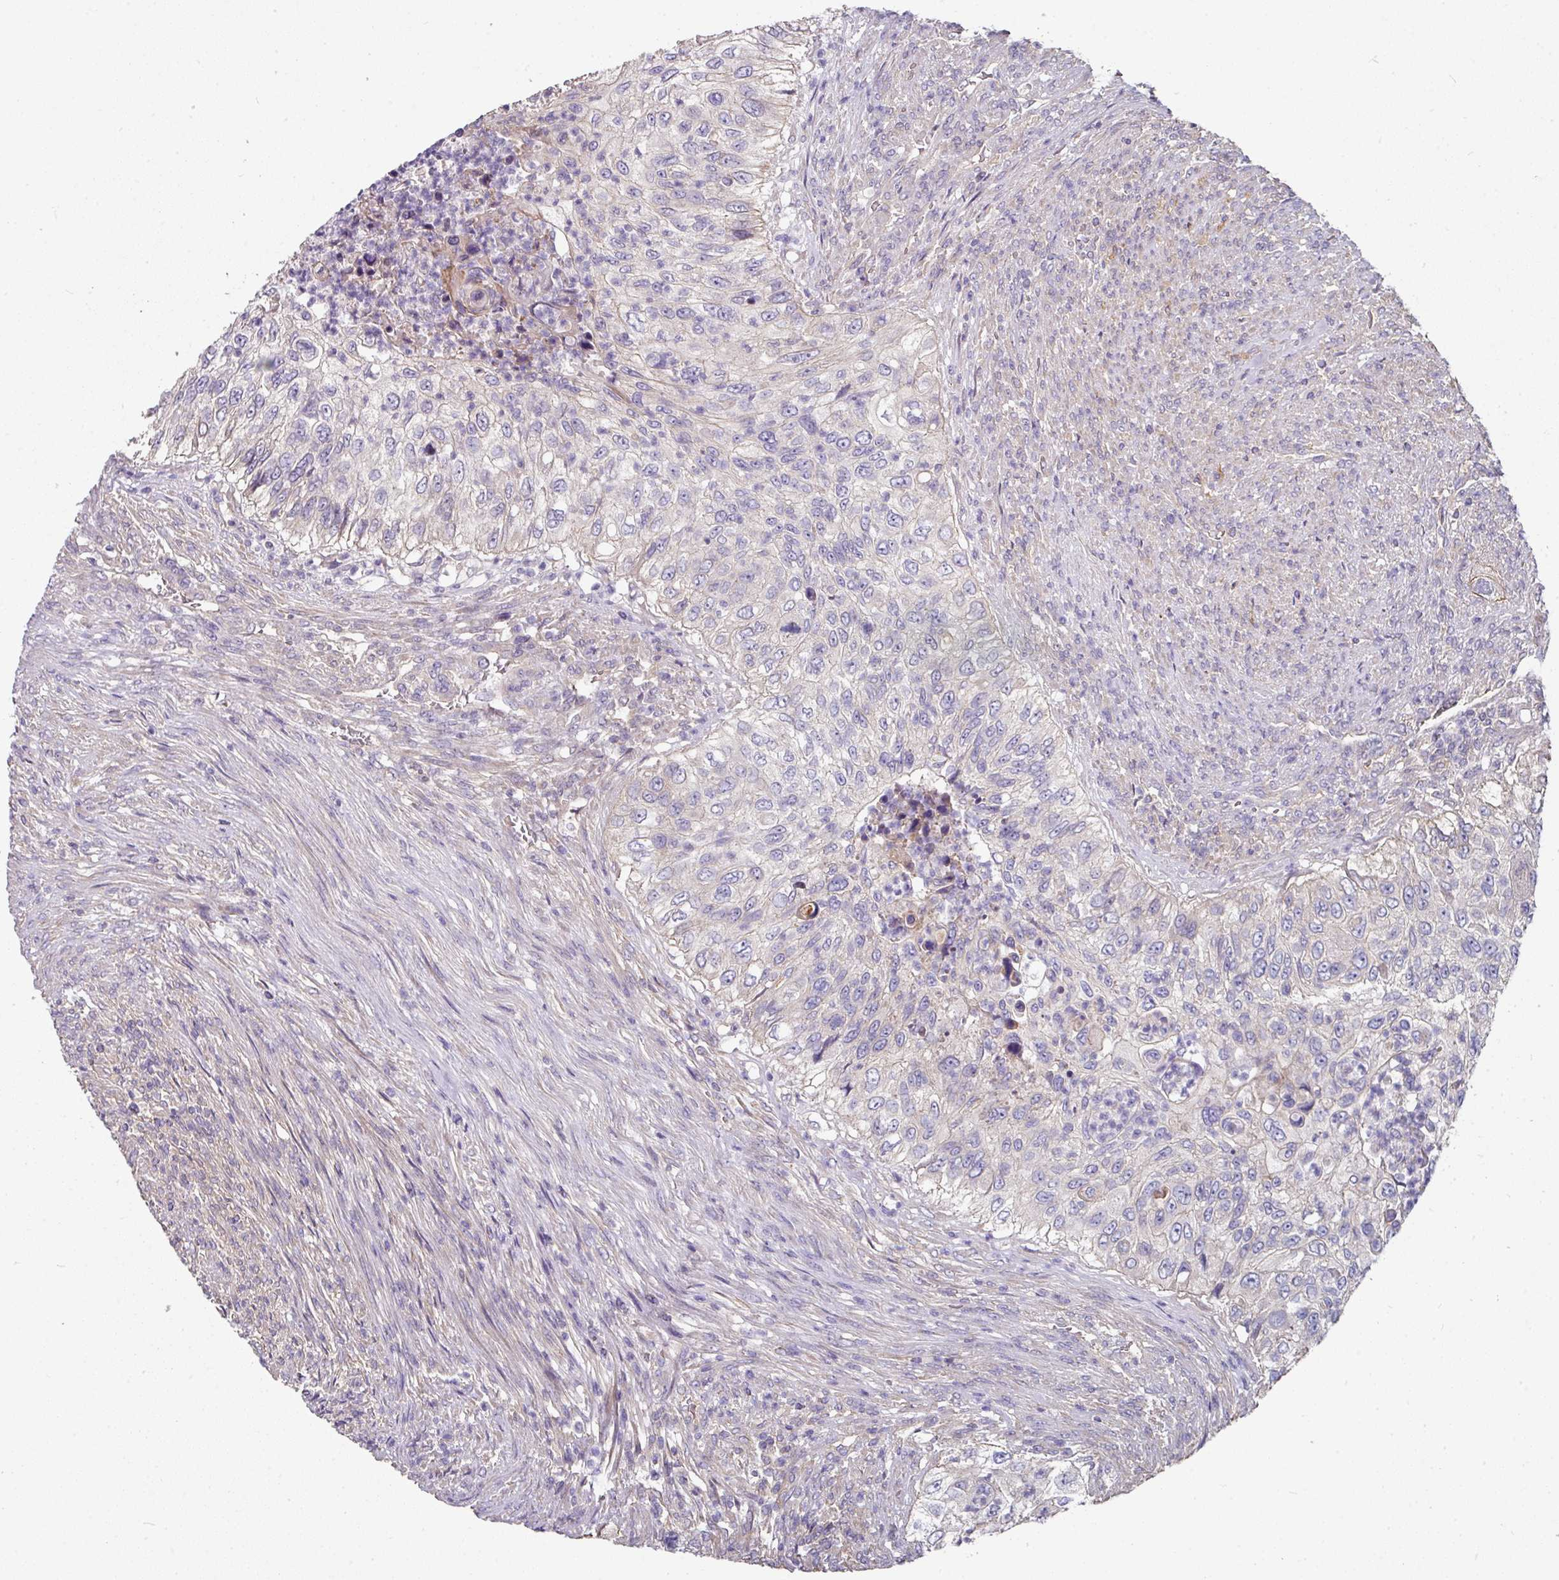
{"staining": {"intensity": "negative", "quantity": "none", "location": "none"}, "tissue": "urothelial cancer", "cell_type": "Tumor cells", "image_type": "cancer", "snomed": [{"axis": "morphology", "description": "Urothelial carcinoma, High grade"}, {"axis": "topography", "description": "Urinary bladder"}], "caption": "Immunohistochemical staining of human urothelial cancer exhibits no significant positivity in tumor cells. Brightfield microscopy of IHC stained with DAB (3,3'-diaminobenzidine) (brown) and hematoxylin (blue), captured at high magnification.", "gene": "C4orf48", "patient": {"sex": "female", "age": 60}}